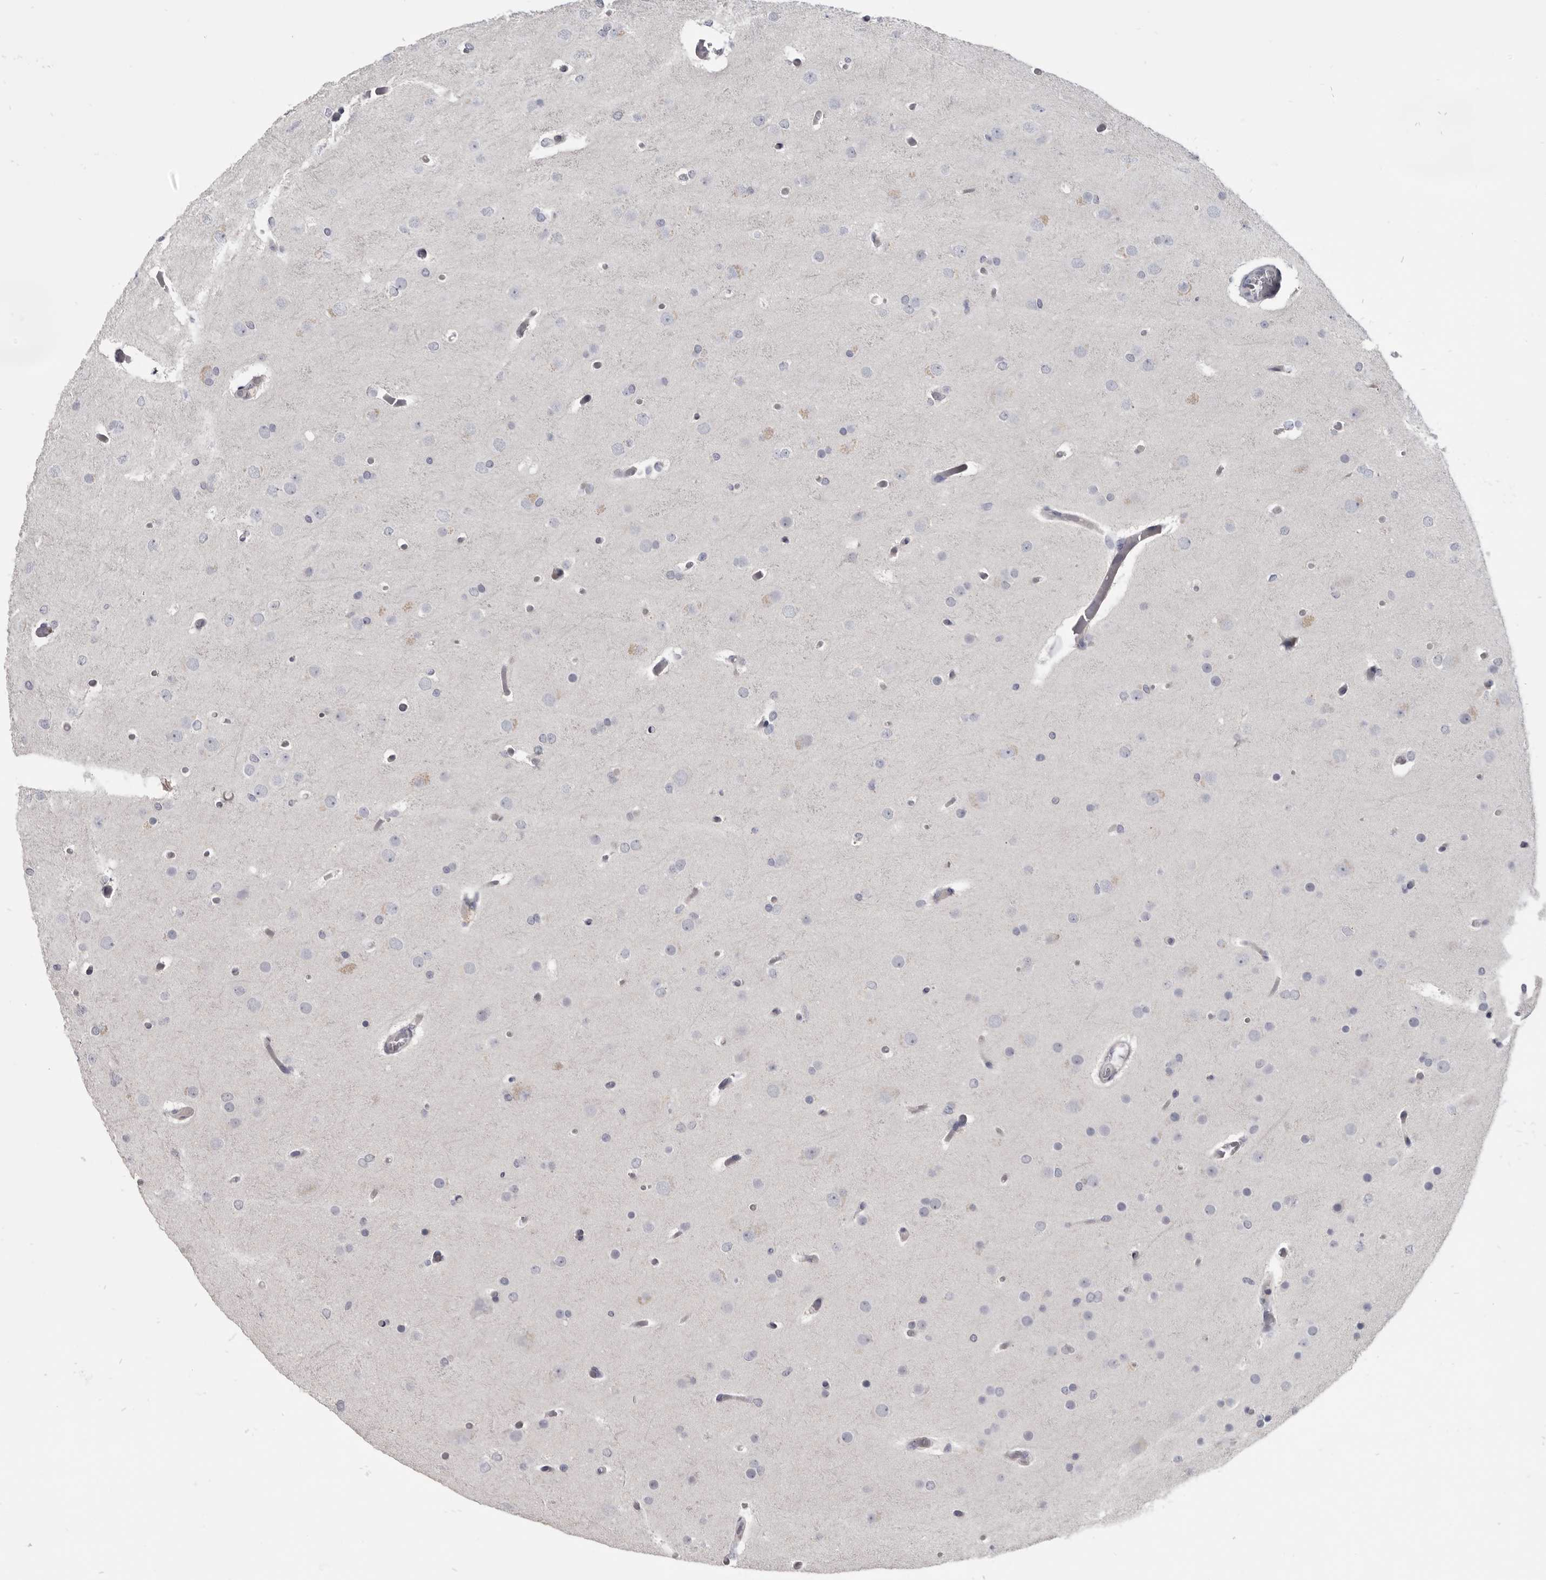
{"staining": {"intensity": "negative", "quantity": "none", "location": "none"}, "tissue": "glioma", "cell_type": "Tumor cells", "image_type": "cancer", "snomed": [{"axis": "morphology", "description": "Glioma, malignant, High grade"}, {"axis": "topography", "description": "Cerebral cortex"}], "caption": "High magnification brightfield microscopy of glioma stained with DAB (3,3'-diaminobenzidine) (brown) and counterstained with hematoxylin (blue): tumor cells show no significant expression. The staining is performed using DAB (3,3'-diaminobenzidine) brown chromogen with nuclei counter-stained in using hematoxylin.", "gene": "CGN", "patient": {"sex": "female", "age": 36}}